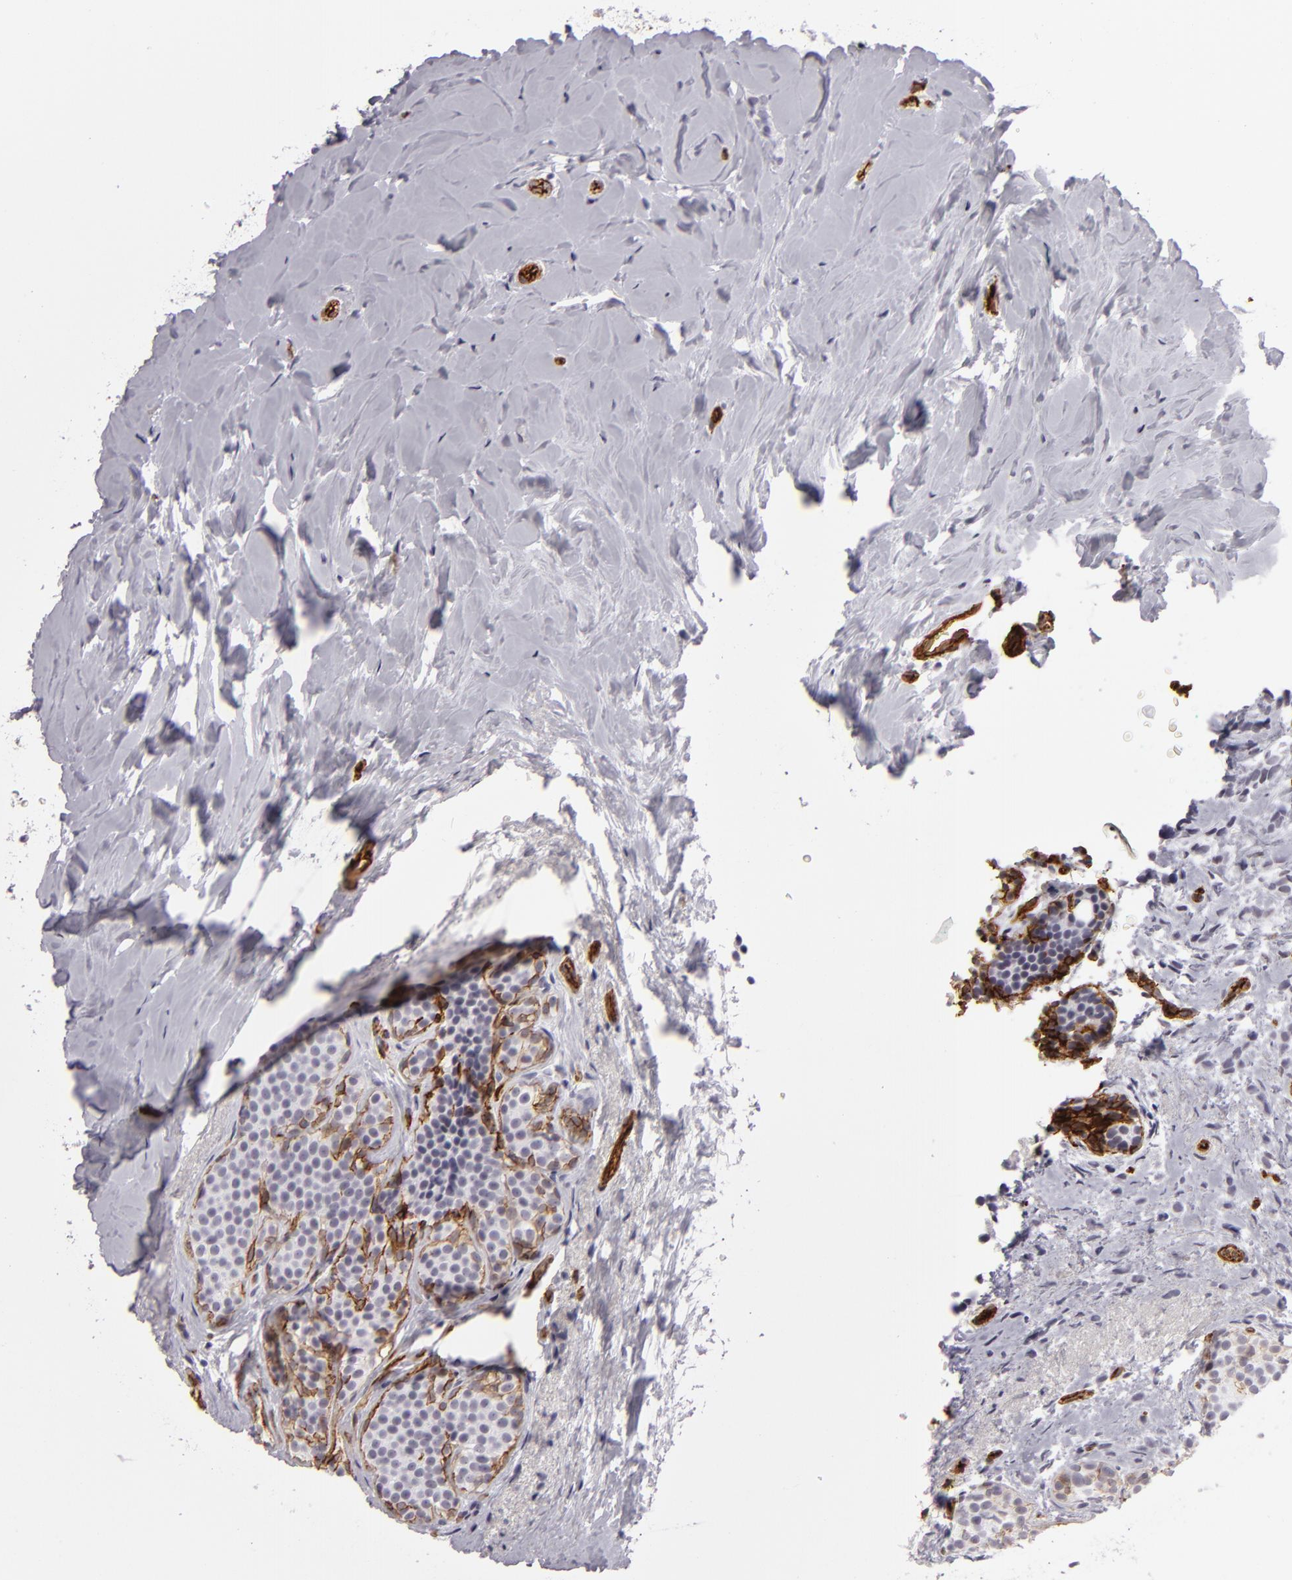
{"staining": {"intensity": "negative", "quantity": "none", "location": "none"}, "tissue": "breast cancer", "cell_type": "Tumor cells", "image_type": "cancer", "snomed": [{"axis": "morphology", "description": "Lobular carcinoma"}, {"axis": "topography", "description": "Breast"}], "caption": "Tumor cells show no significant staining in lobular carcinoma (breast).", "gene": "MCAM", "patient": {"sex": "female", "age": 64}}